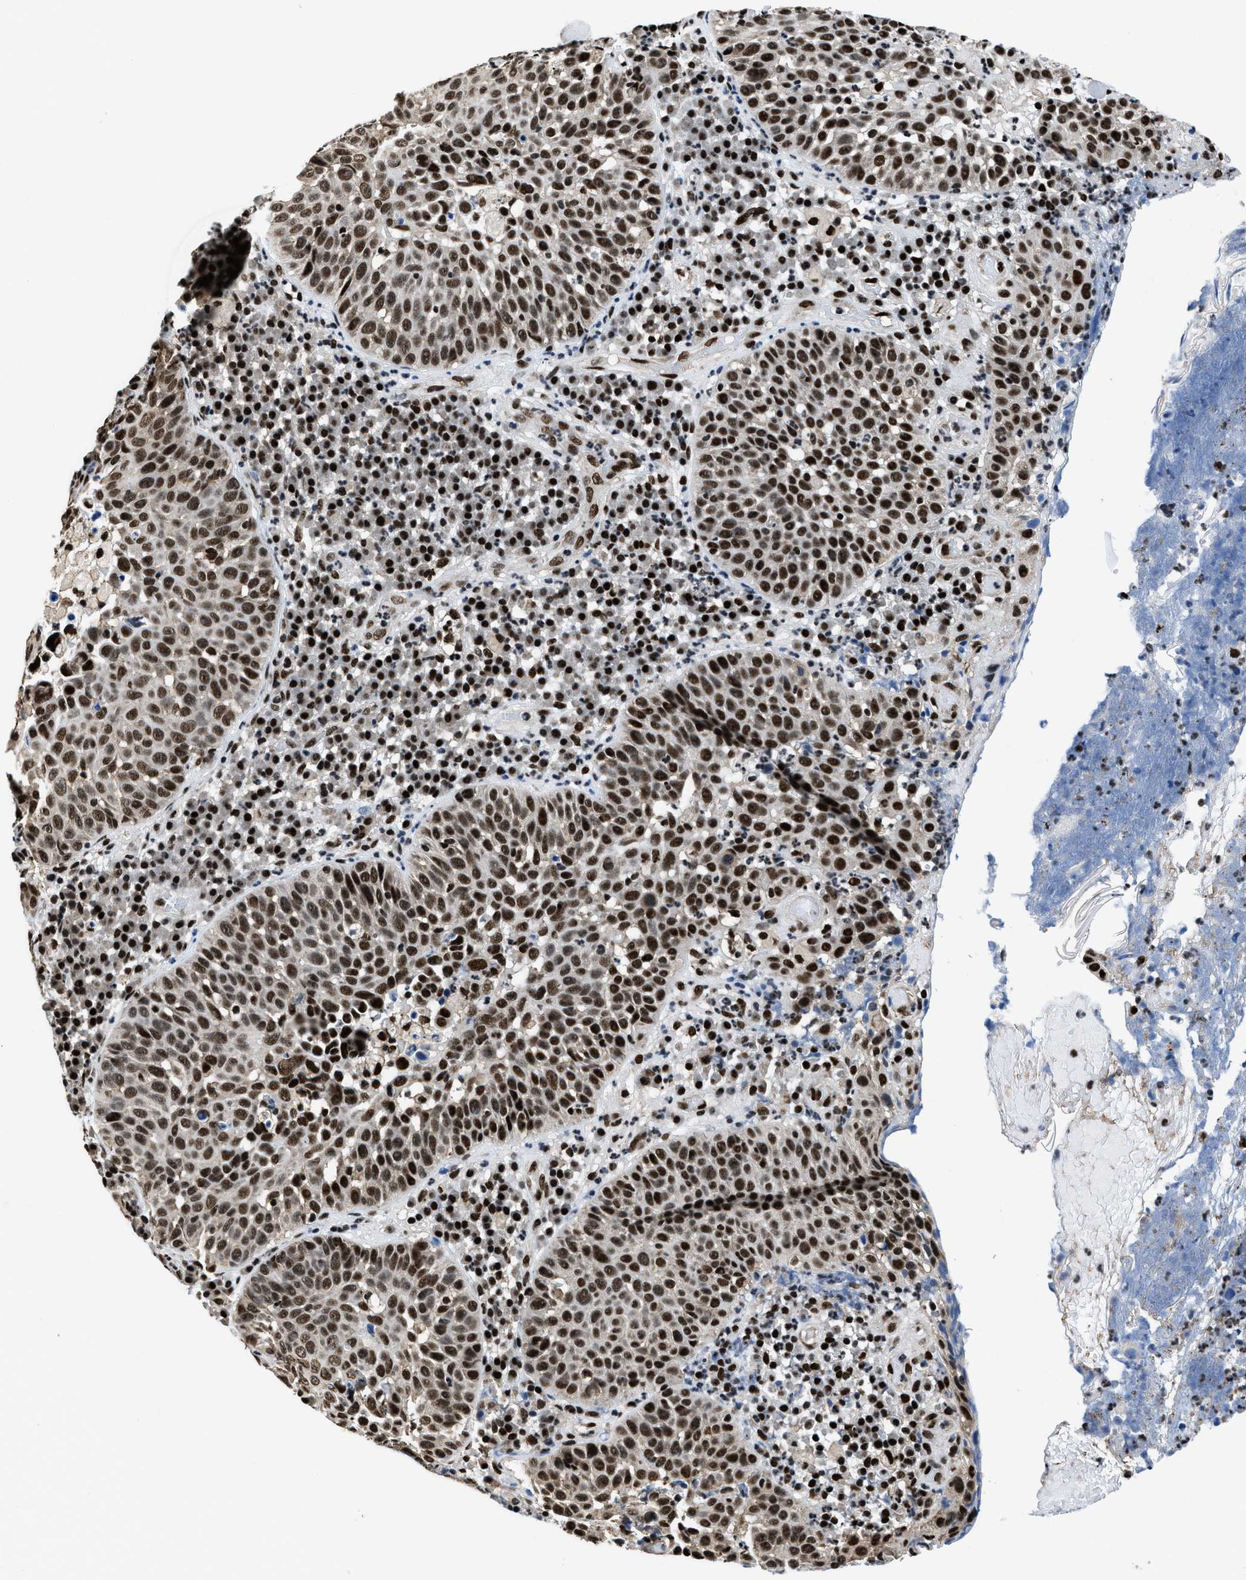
{"staining": {"intensity": "strong", "quantity": ">75%", "location": "nuclear"}, "tissue": "skin cancer", "cell_type": "Tumor cells", "image_type": "cancer", "snomed": [{"axis": "morphology", "description": "Squamous cell carcinoma in situ, NOS"}, {"axis": "morphology", "description": "Squamous cell carcinoma, NOS"}, {"axis": "topography", "description": "Skin"}], "caption": "The histopathology image demonstrates staining of squamous cell carcinoma (skin), revealing strong nuclear protein expression (brown color) within tumor cells.", "gene": "HNRNPH2", "patient": {"sex": "male", "age": 93}}